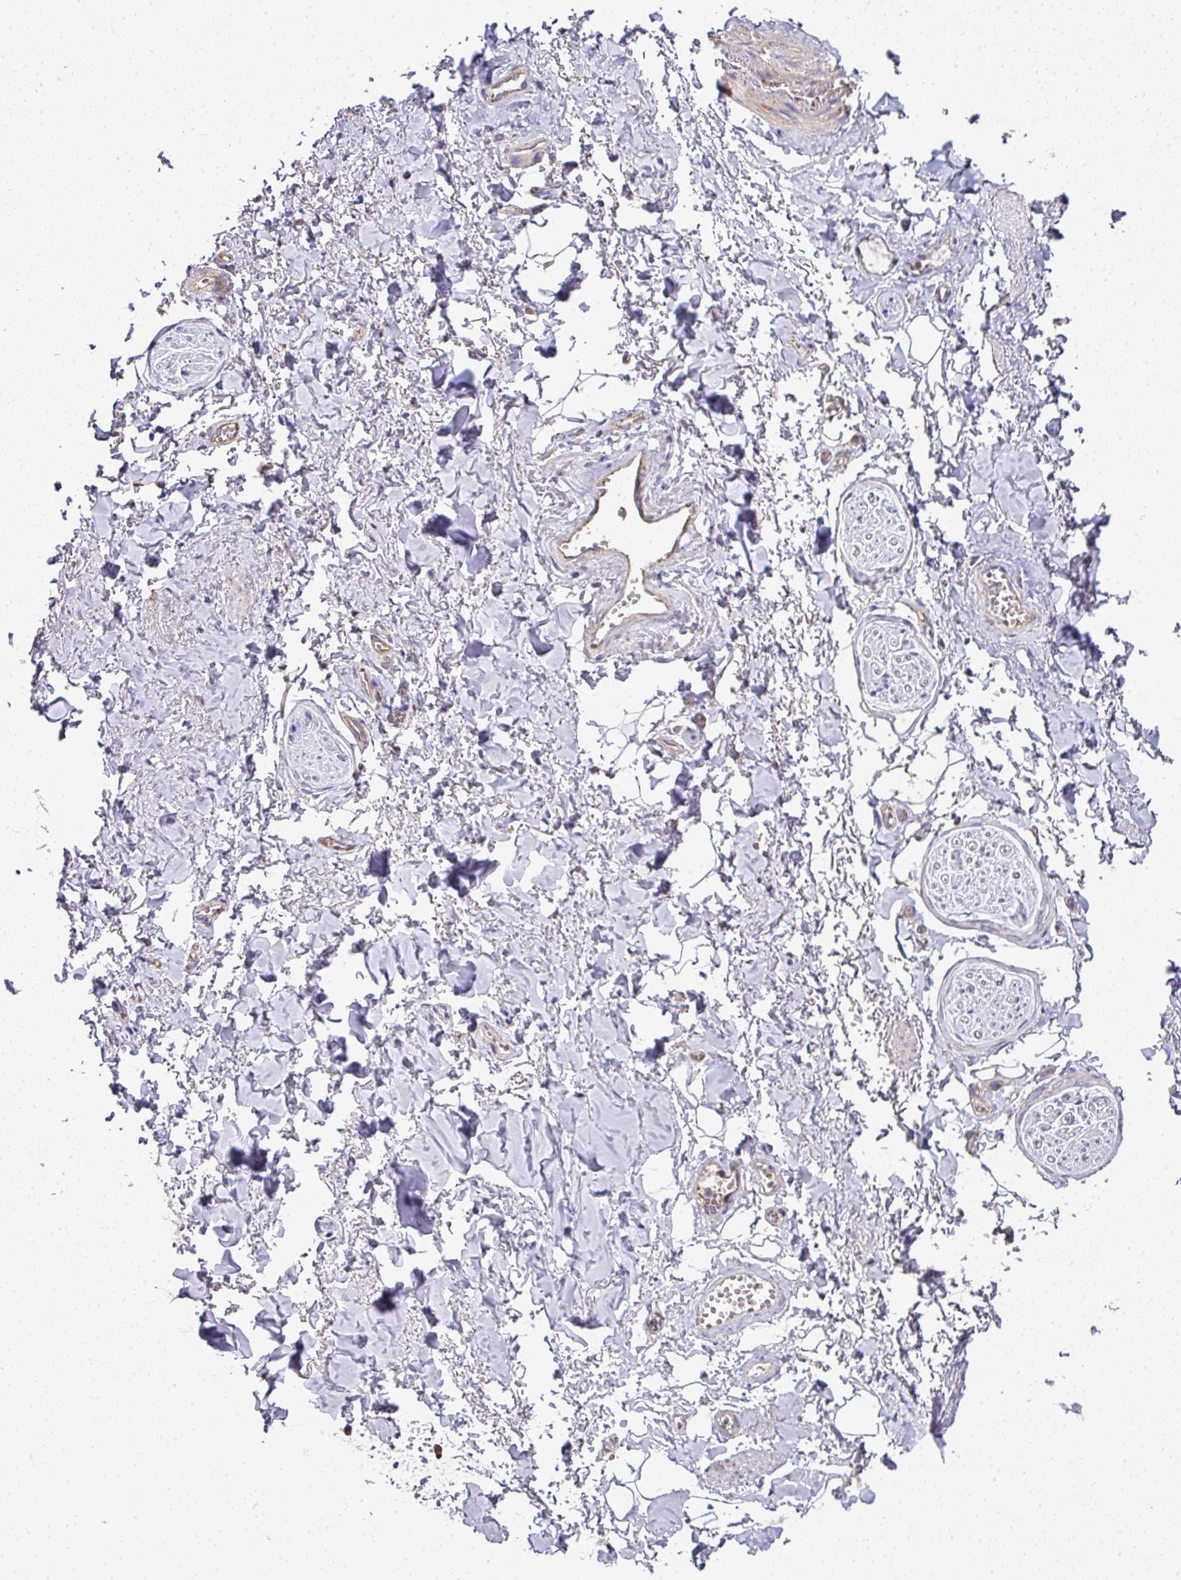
{"staining": {"intensity": "negative", "quantity": "none", "location": "none"}, "tissue": "adipose tissue", "cell_type": "Adipocytes", "image_type": "normal", "snomed": [{"axis": "morphology", "description": "Normal tissue, NOS"}, {"axis": "topography", "description": "Vulva"}, {"axis": "topography", "description": "Vagina"}, {"axis": "topography", "description": "Peripheral nerve tissue"}], "caption": "This is an IHC image of benign adipose tissue. There is no positivity in adipocytes.", "gene": "STK35", "patient": {"sex": "female", "age": 66}}